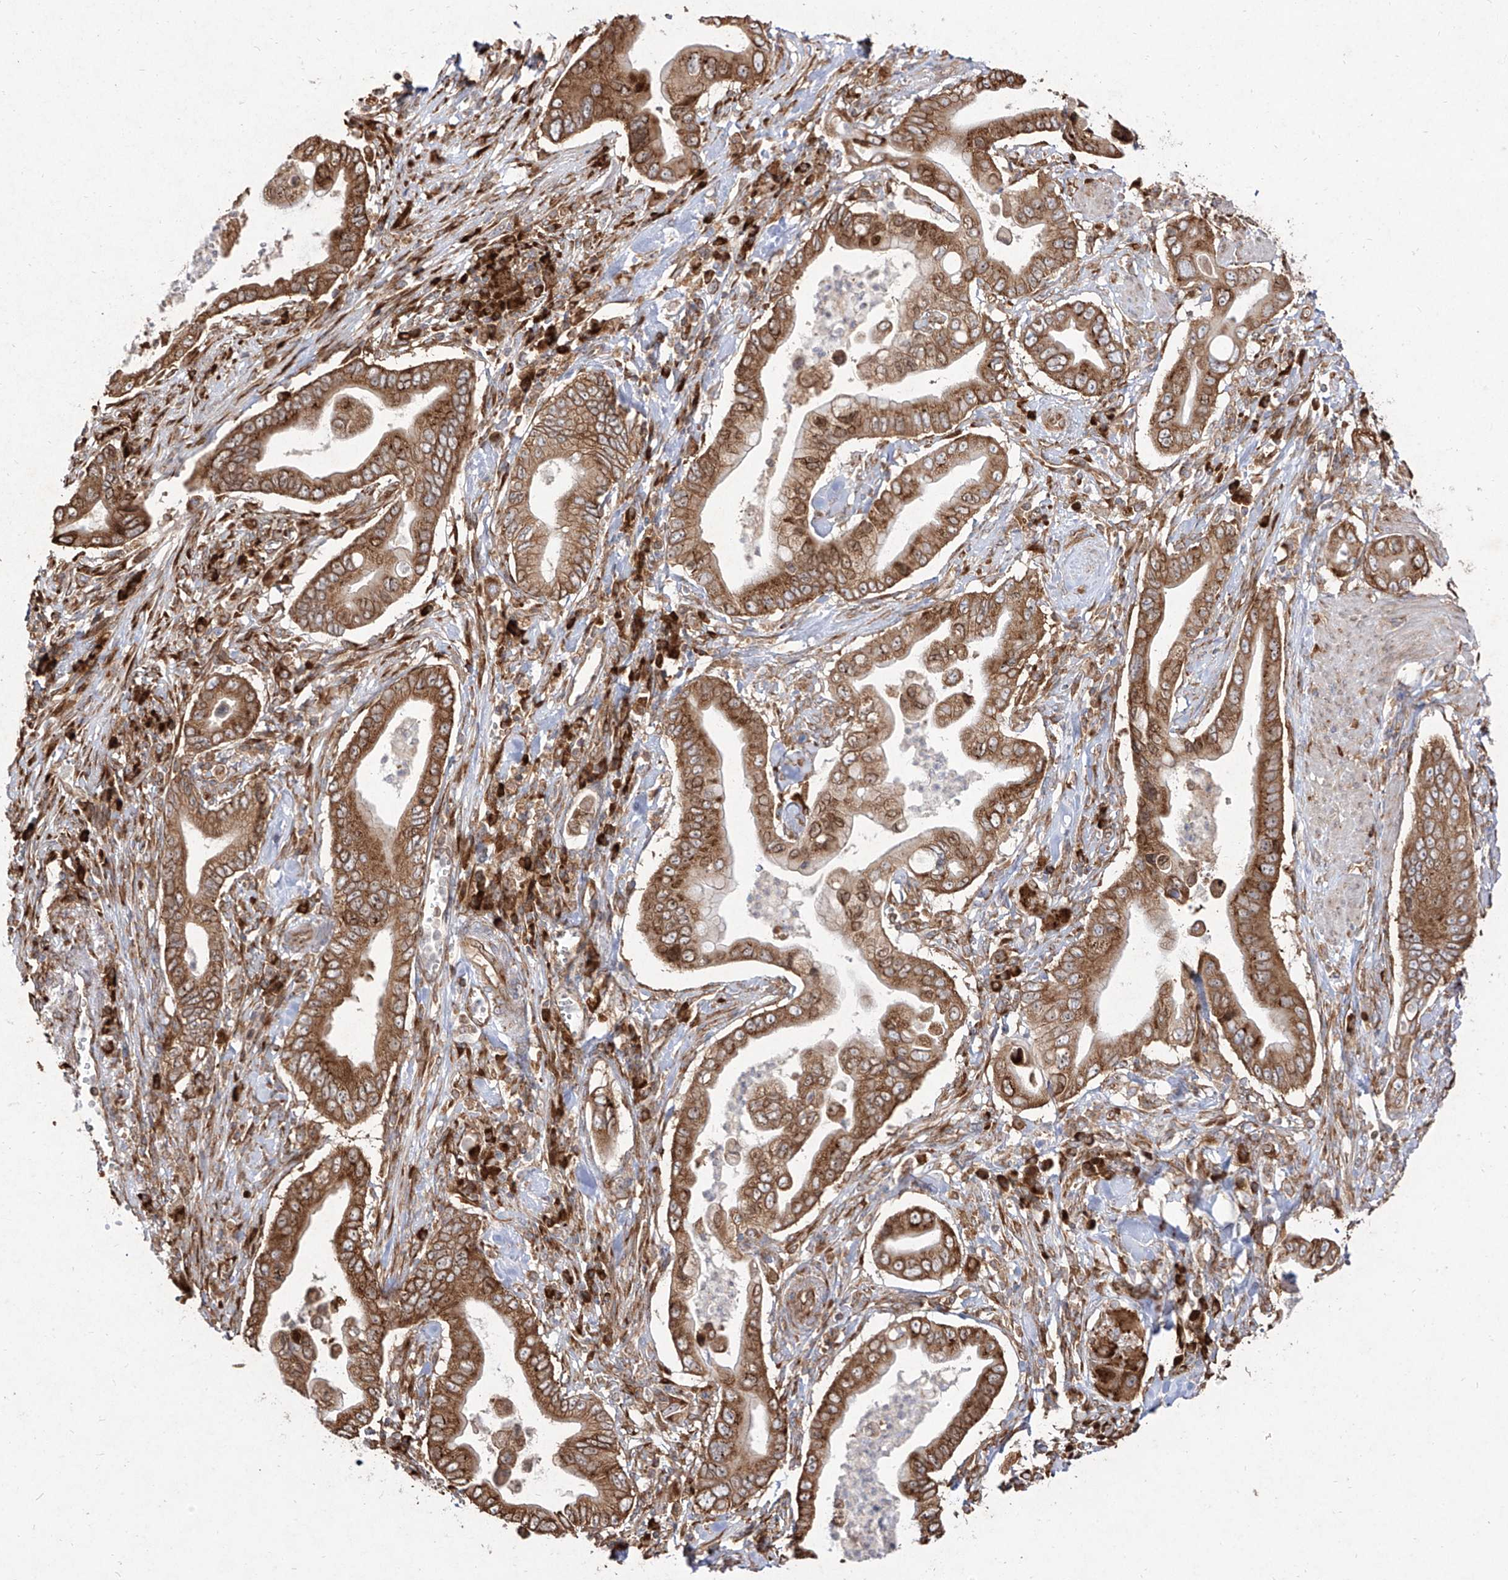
{"staining": {"intensity": "strong", "quantity": ">75%", "location": "cytoplasmic/membranous"}, "tissue": "pancreatic cancer", "cell_type": "Tumor cells", "image_type": "cancer", "snomed": [{"axis": "morphology", "description": "Adenocarcinoma, NOS"}, {"axis": "topography", "description": "Pancreas"}], "caption": "Strong cytoplasmic/membranous positivity for a protein is present in about >75% of tumor cells of pancreatic cancer (adenocarcinoma) using IHC.", "gene": "RPS25", "patient": {"sex": "male", "age": 78}}